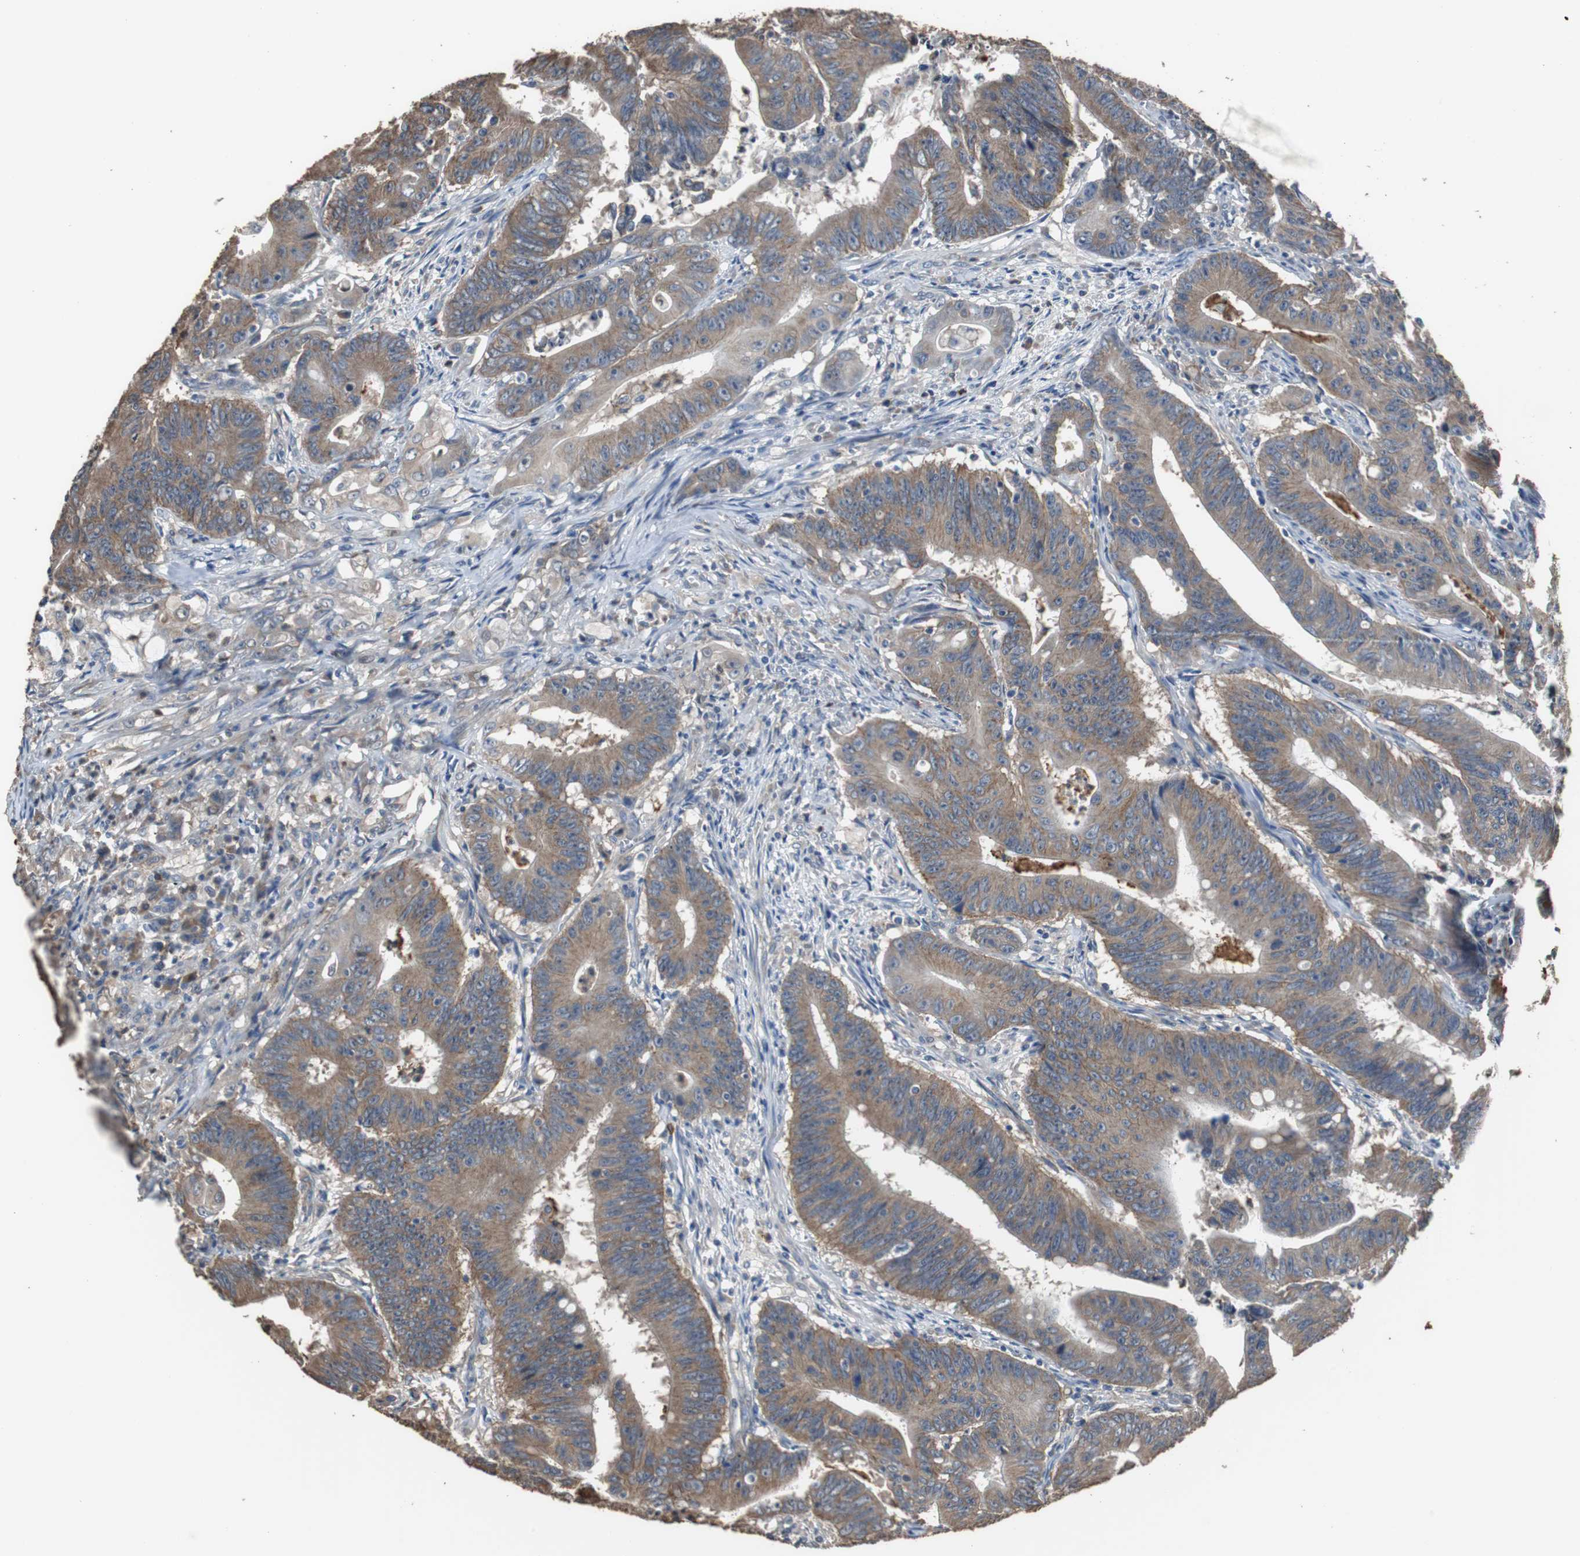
{"staining": {"intensity": "weak", "quantity": ">75%", "location": "cytoplasmic/membranous"}, "tissue": "colorectal cancer", "cell_type": "Tumor cells", "image_type": "cancer", "snomed": [{"axis": "morphology", "description": "Adenocarcinoma, NOS"}, {"axis": "topography", "description": "Colon"}], "caption": "Immunohistochemical staining of human colorectal cancer (adenocarcinoma) shows weak cytoplasmic/membranous protein staining in about >75% of tumor cells.", "gene": "SCIMP", "patient": {"sex": "male", "age": 45}}